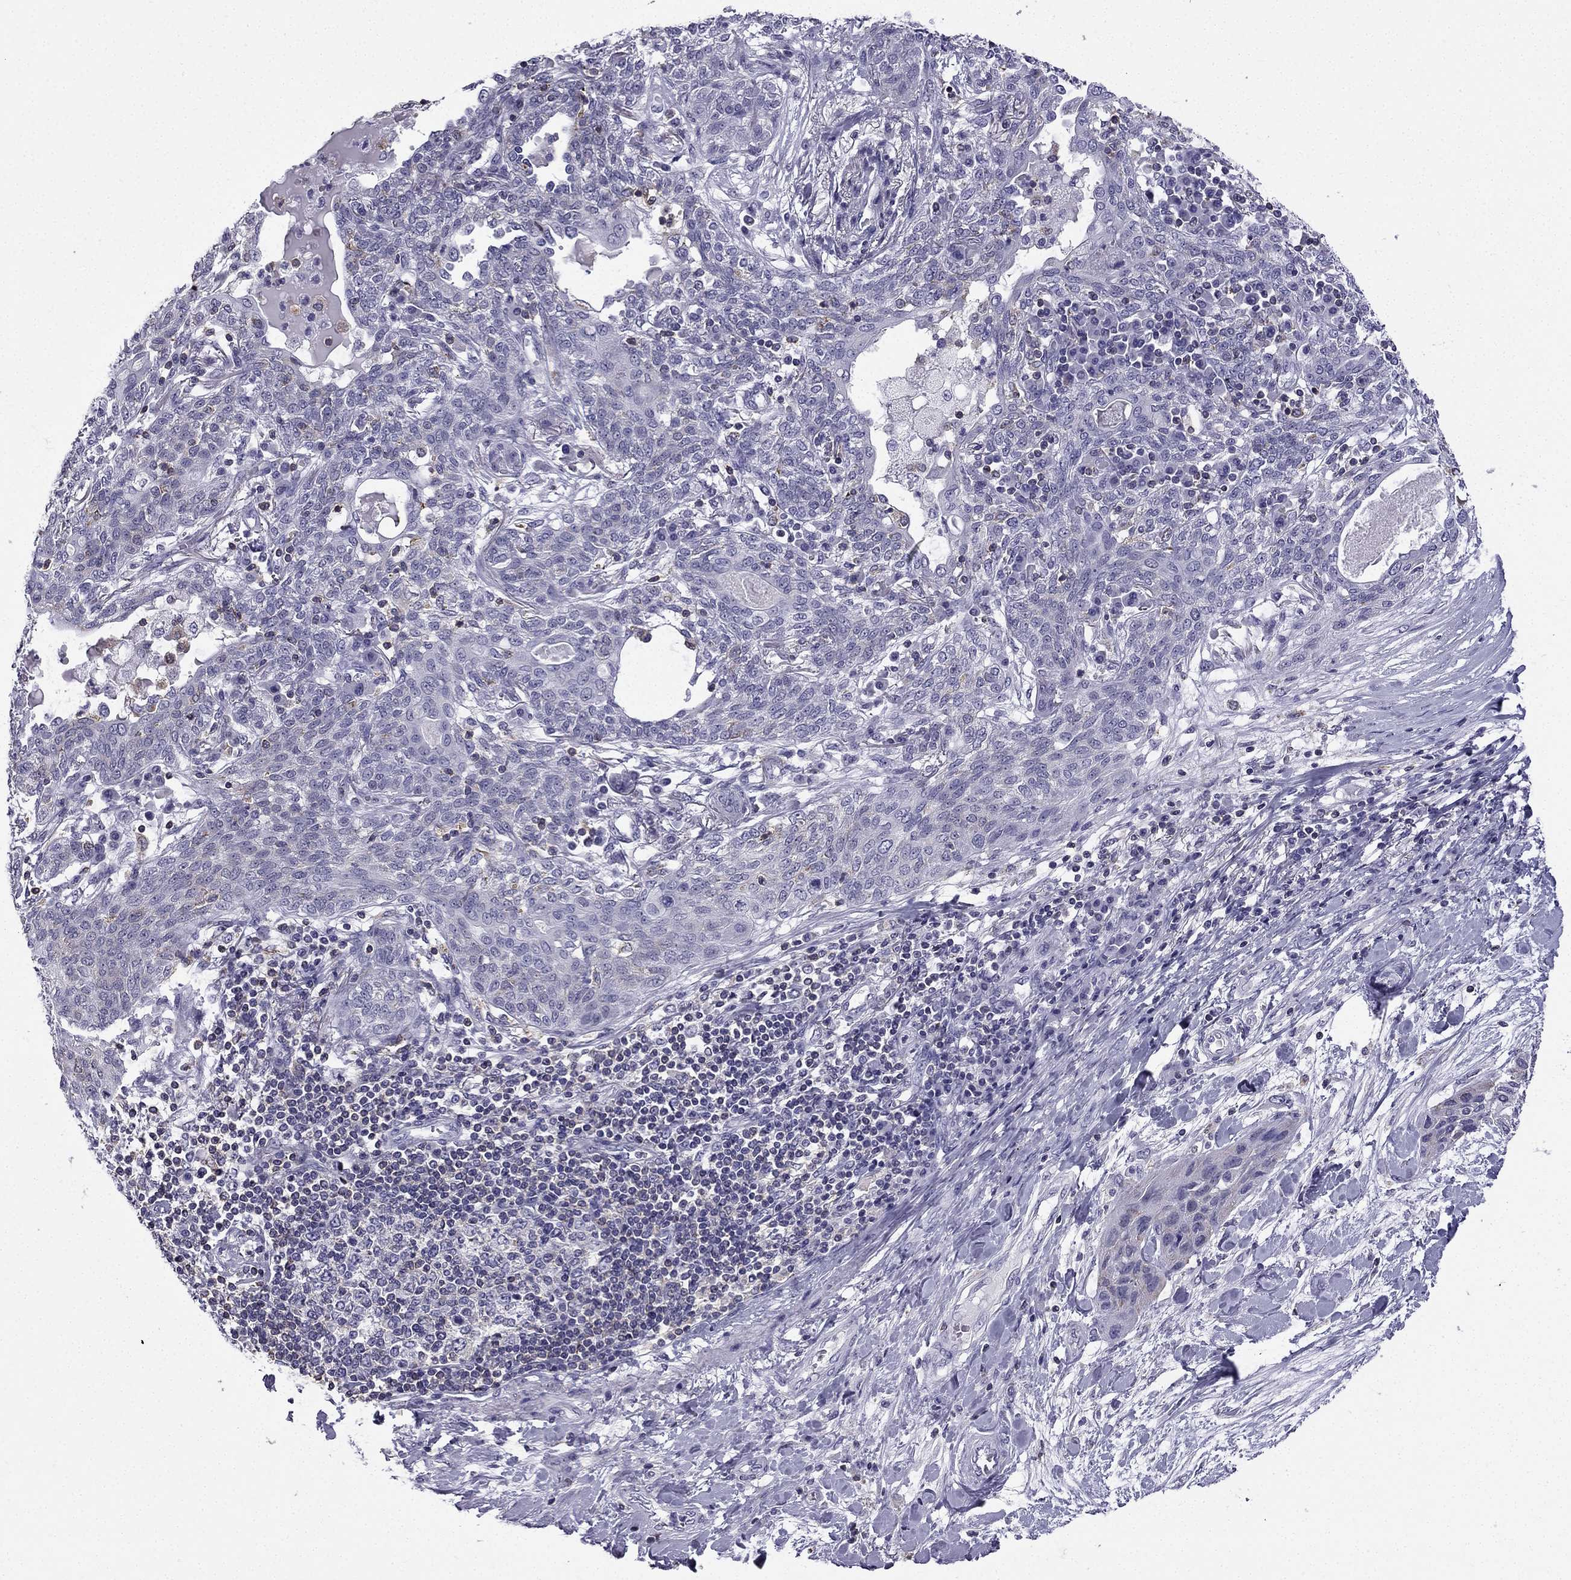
{"staining": {"intensity": "negative", "quantity": "none", "location": "none"}, "tissue": "lung cancer", "cell_type": "Tumor cells", "image_type": "cancer", "snomed": [{"axis": "morphology", "description": "Squamous cell carcinoma, NOS"}, {"axis": "topography", "description": "Lung"}], "caption": "High power microscopy micrograph of an immunohistochemistry micrograph of squamous cell carcinoma (lung), revealing no significant staining in tumor cells. The staining was performed using DAB (3,3'-diaminobenzidine) to visualize the protein expression in brown, while the nuclei were stained in blue with hematoxylin (Magnification: 20x).", "gene": "CCK", "patient": {"sex": "female", "age": 70}}